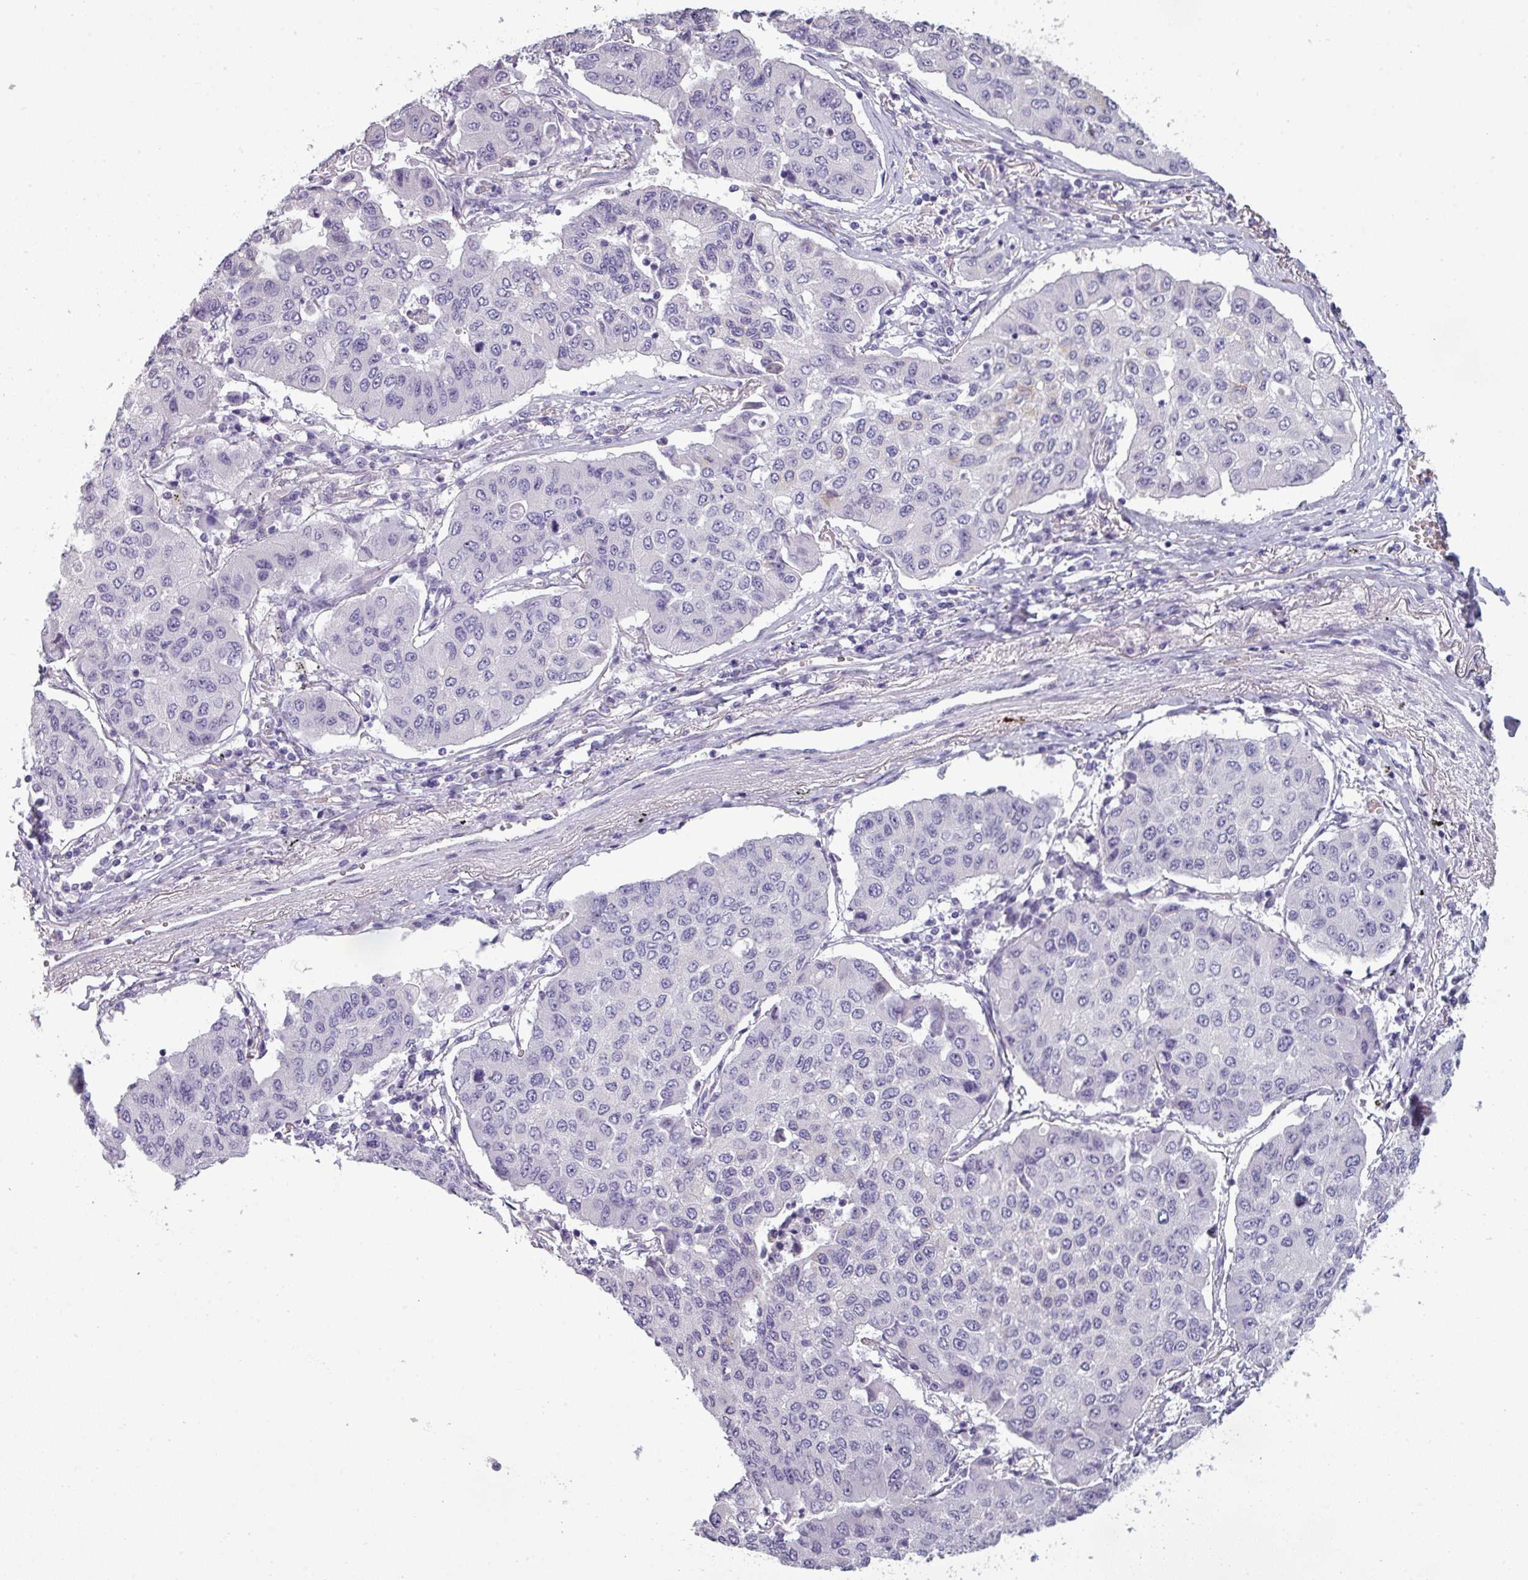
{"staining": {"intensity": "negative", "quantity": "none", "location": "none"}, "tissue": "lung cancer", "cell_type": "Tumor cells", "image_type": "cancer", "snomed": [{"axis": "morphology", "description": "Squamous cell carcinoma, NOS"}, {"axis": "topography", "description": "Lung"}], "caption": "Tumor cells are negative for protein expression in human lung squamous cell carcinoma. (DAB immunohistochemistry visualized using brightfield microscopy, high magnification).", "gene": "AREL1", "patient": {"sex": "male", "age": 74}}